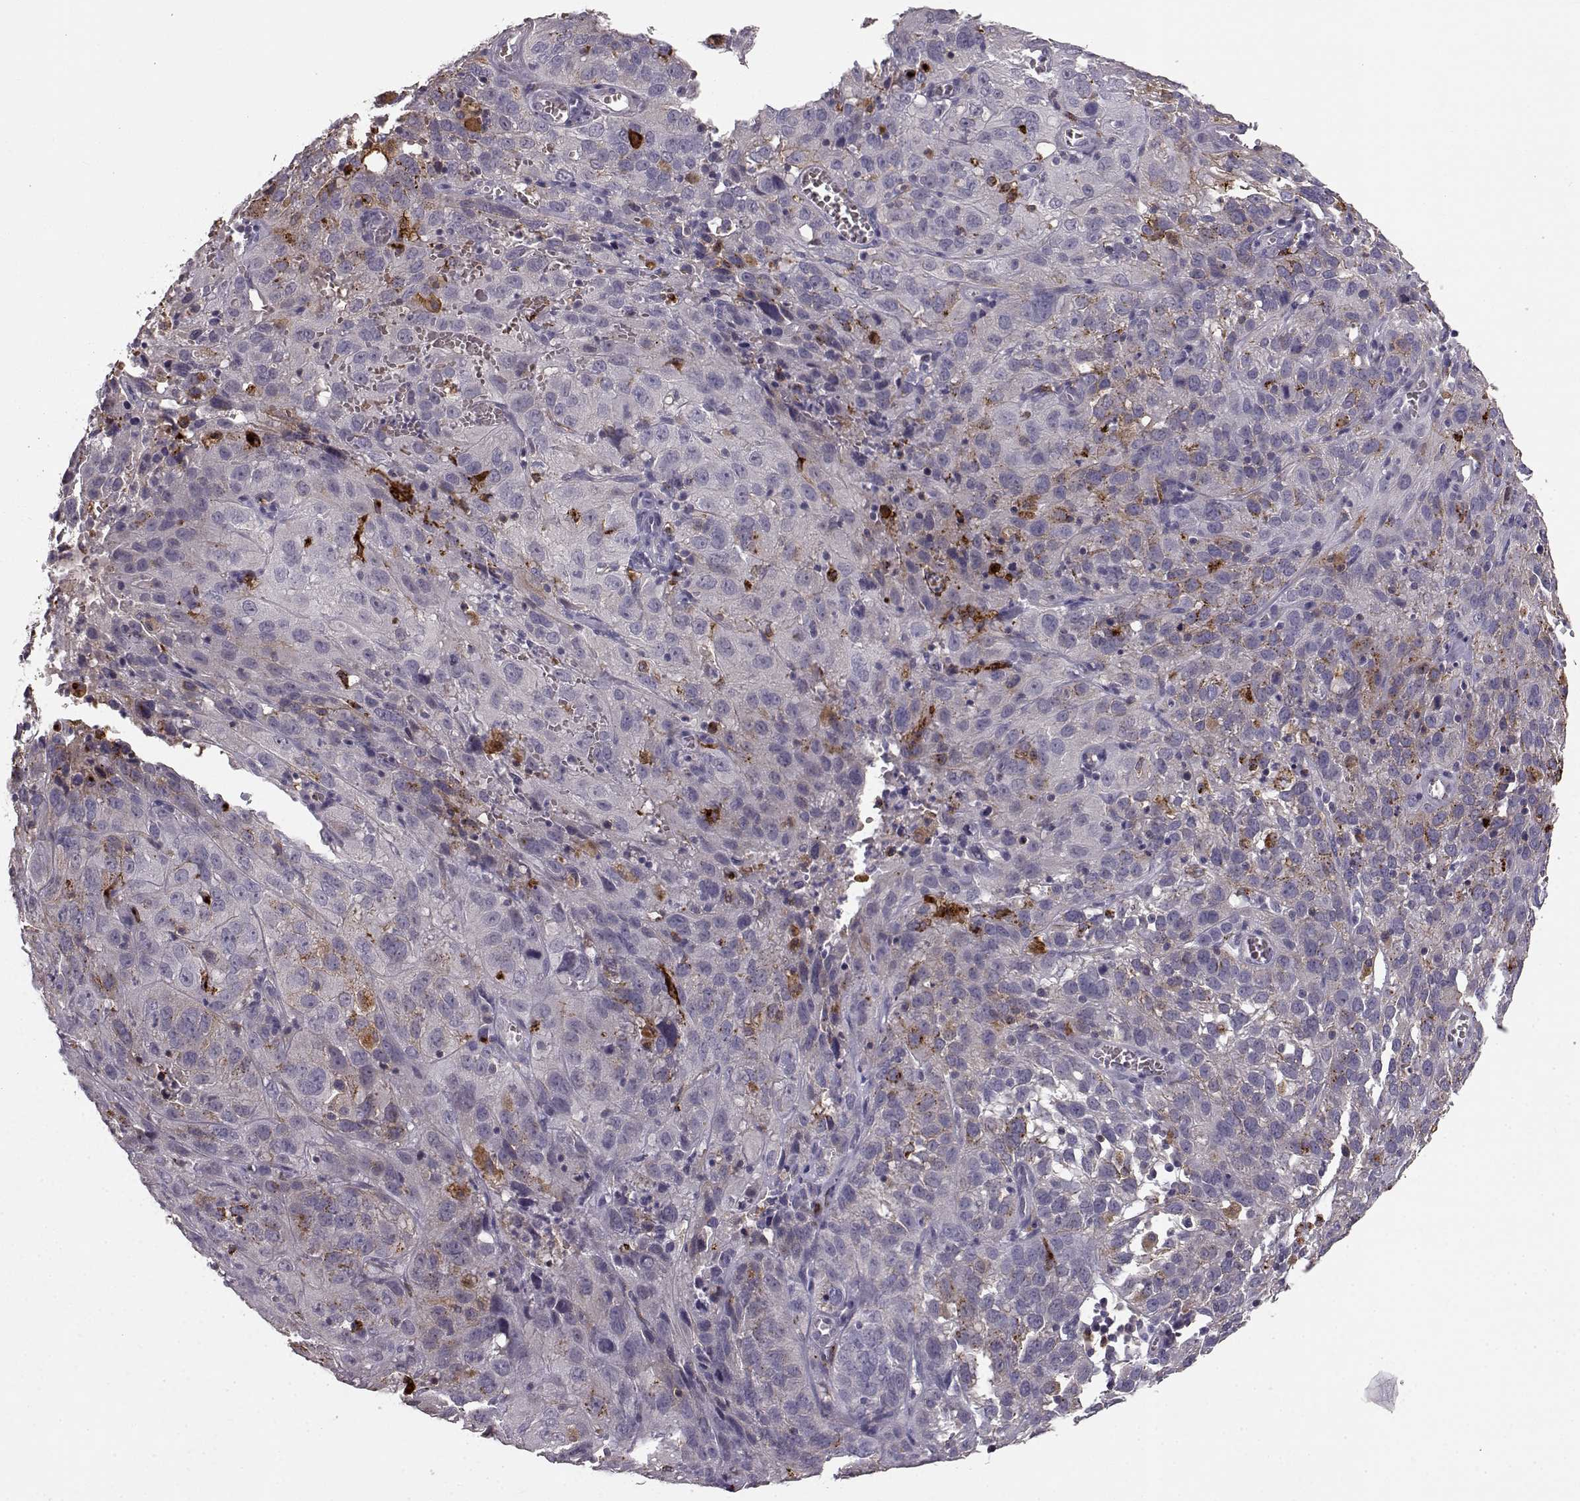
{"staining": {"intensity": "moderate", "quantity": "<25%", "location": "cytoplasmic/membranous"}, "tissue": "cervical cancer", "cell_type": "Tumor cells", "image_type": "cancer", "snomed": [{"axis": "morphology", "description": "Squamous cell carcinoma, NOS"}, {"axis": "topography", "description": "Cervix"}], "caption": "The photomicrograph reveals a brown stain indicating the presence of a protein in the cytoplasmic/membranous of tumor cells in cervical squamous cell carcinoma. (DAB IHC, brown staining for protein, blue staining for nuclei).", "gene": "CCNF", "patient": {"sex": "female", "age": 32}}